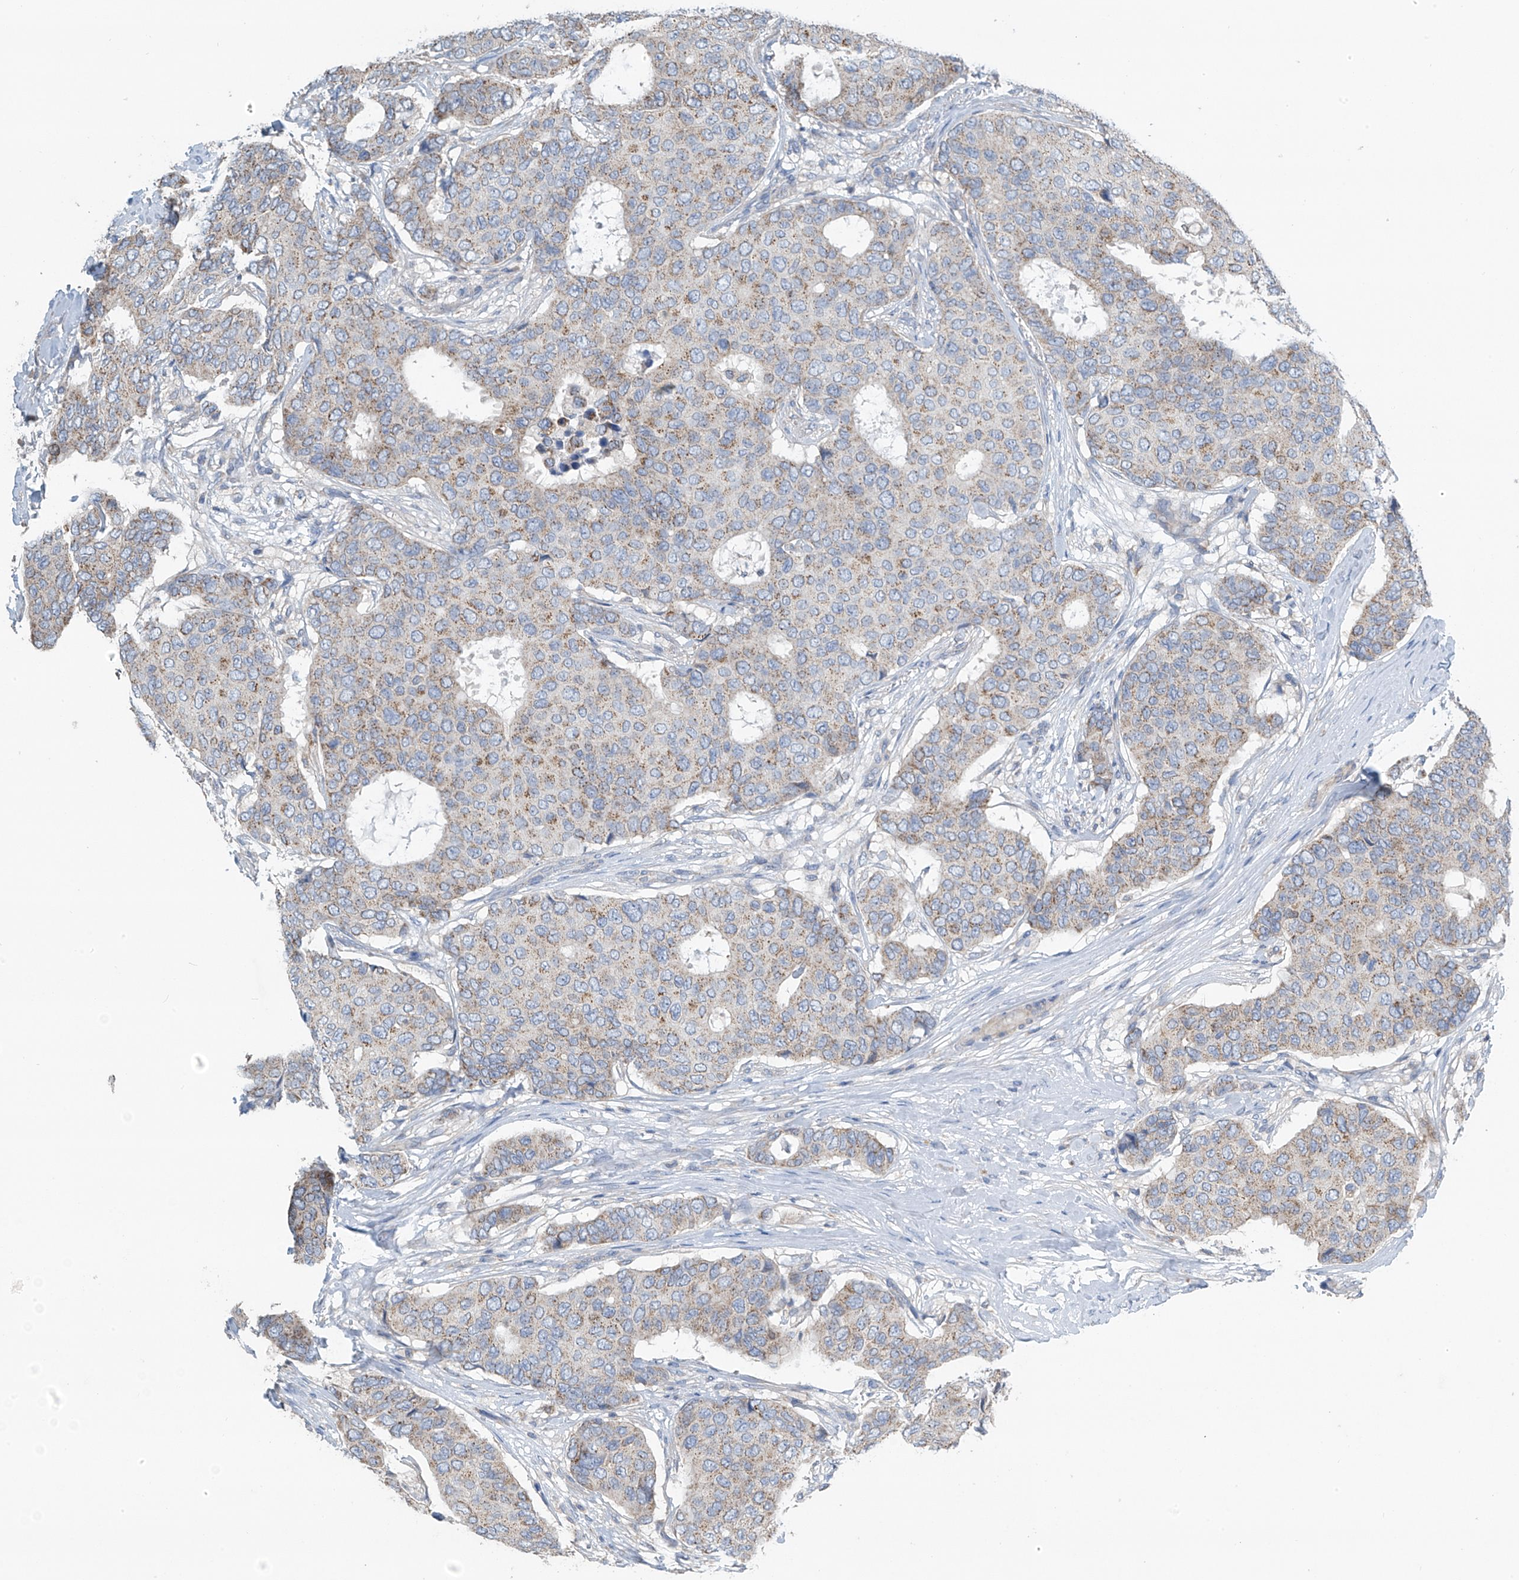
{"staining": {"intensity": "weak", "quantity": ">75%", "location": "cytoplasmic/membranous"}, "tissue": "breast cancer", "cell_type": "Tumor cells", "image_type": "cancer", "snomed": [{"axis": "morphology", "description": "Duct carcinoma"}, {"axis": "topography", "description": "Breast"}], "caption": "Immunohistochemical staining of intraductal carcinoma (breast) reveals weak cytoplasmic/membranous protein positivity in about >75% of tumor cells.", "gene": "SYN3", "patient": {"sex": "female", "age": 75}}